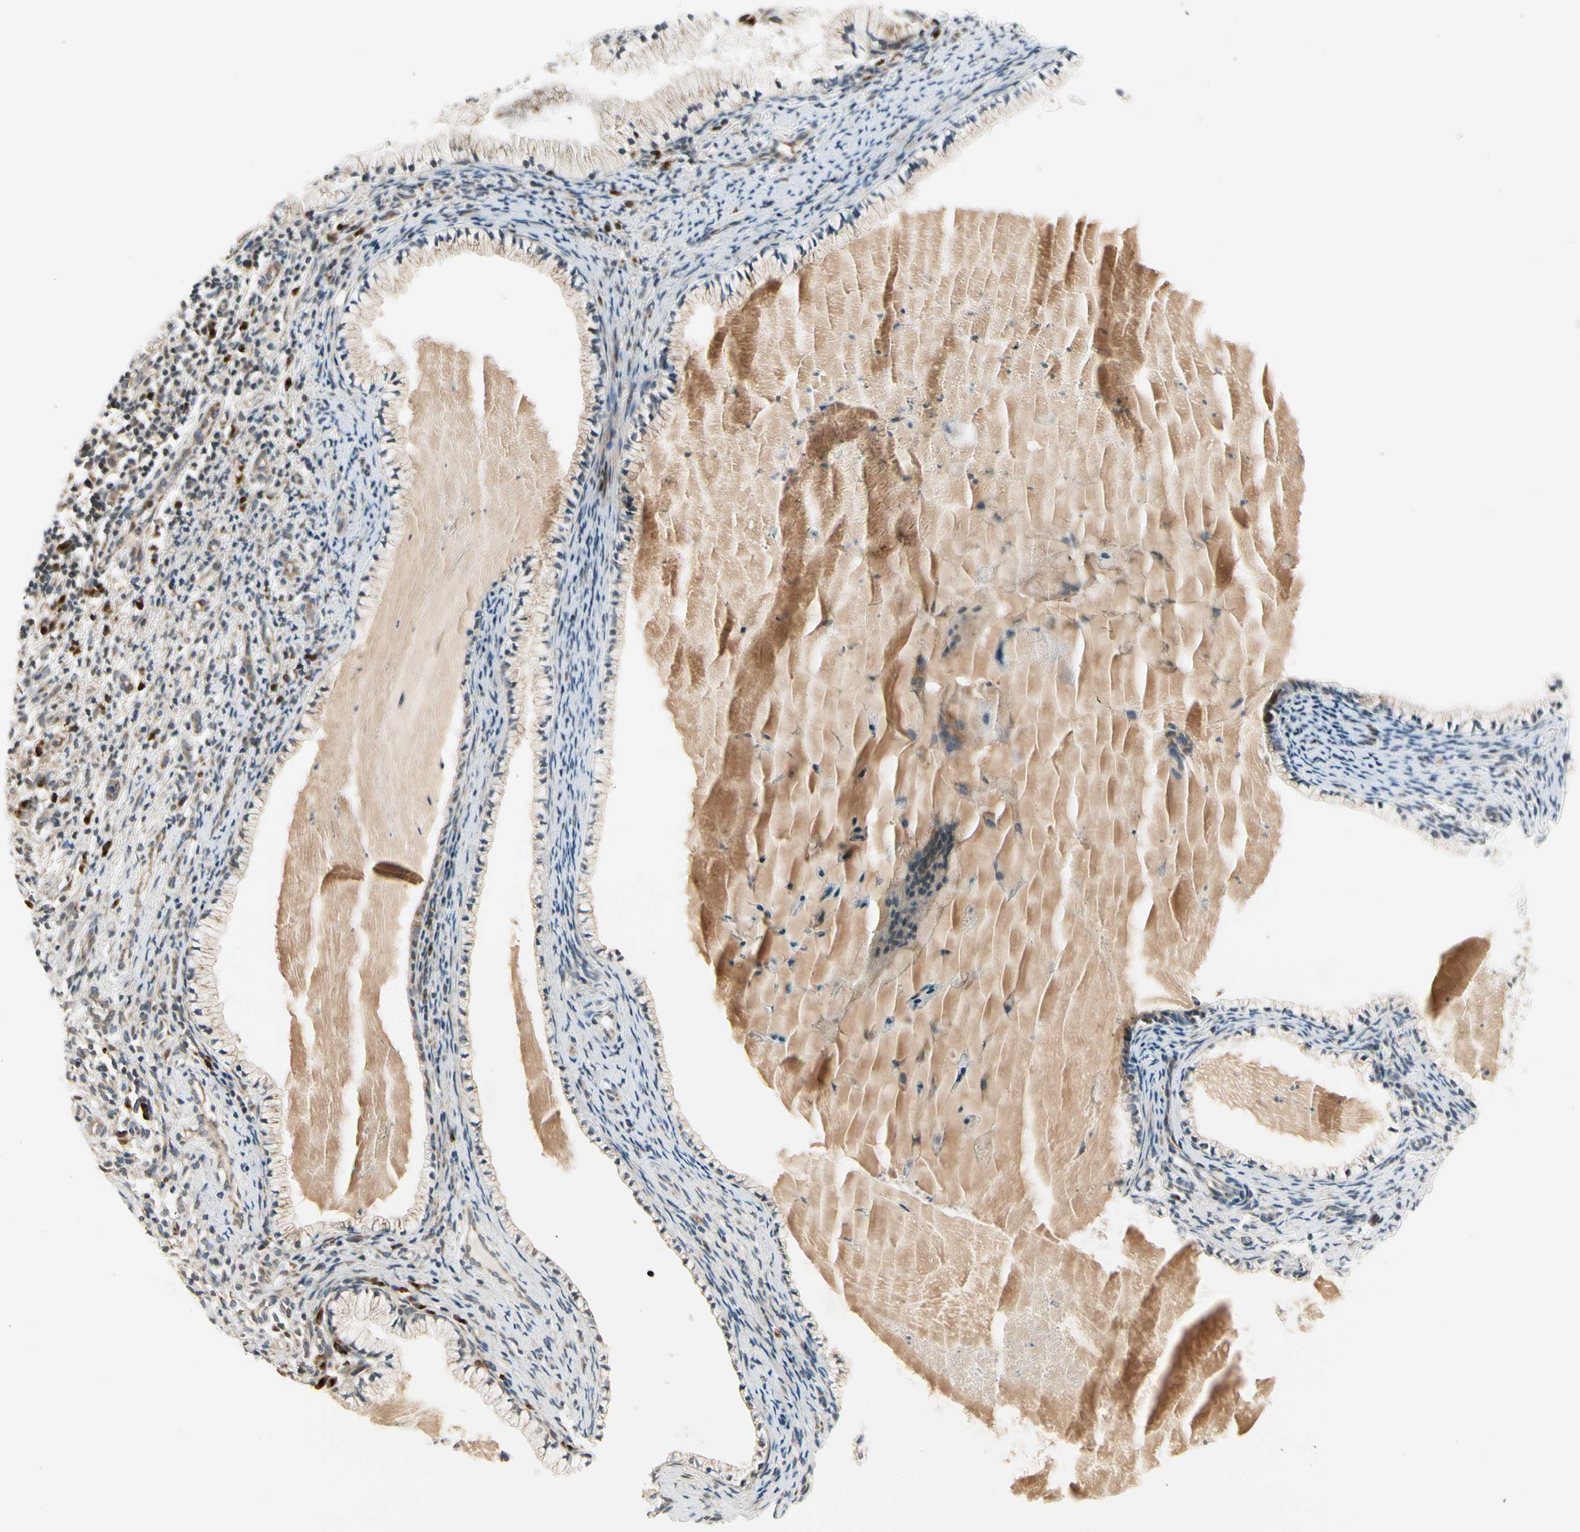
{"staining": {"intensity": "moderate", "quantity": "25%-75%", "location": "cytoplasmic/membranous"}, "tissue": "cervix", "cell_type": "Glandular cells", "image_type": "normal", "snomed": [{"axis": "morphology", "description": "Normal tissue, NOS"}, {"axis": "topography", "description": "Cervix"}], "caption": "Immunohistochemical staining of benign human cervix shows 25%-75% levels of moderate cytoplasmic/membranous protein positivity in approximately 25%-75% of glandular cells. The protein is shown in brown color, while the nuclei are stained blue.", "gene": "MANSC1", "patient": {"sex": "female", "age": 70}}